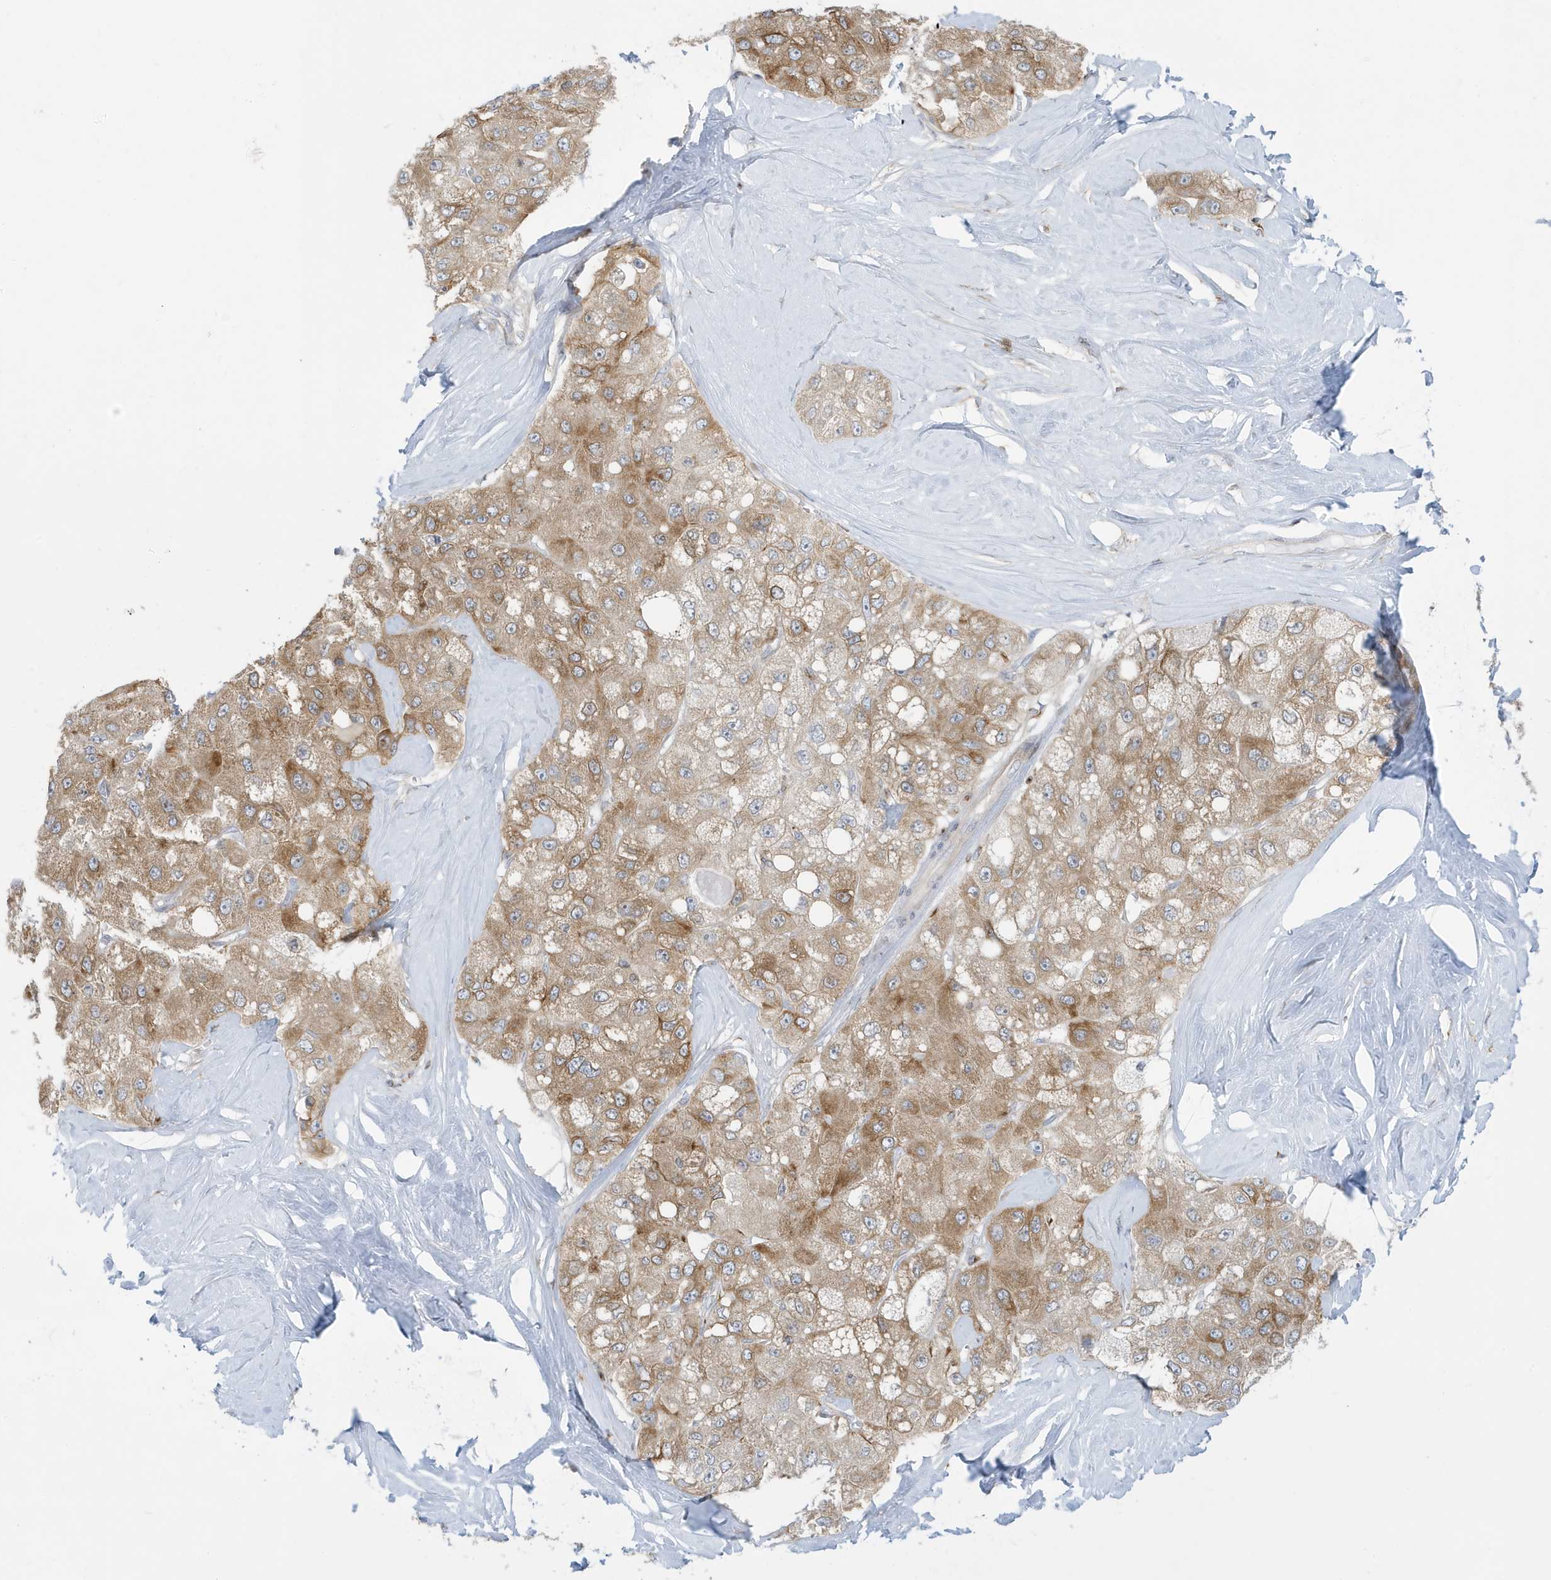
{"staining": {"intensity": "moderate", "quantity": ">75%", "location": "cytoplasmic/membranous"}, "tissue": "liver cancer", "cell_type": "Tumor cells", "image_type": "cancer", "snomed": [{"axis": "morphology", "description": "Carcinoma, Hepatocellular, NOS"}, {"axis": "topography", "description": "Liver"}], "caption": "Protein expression analysis of human liver cancer reveals moderate cytoplasmic/membranous staining in approximately >75% of tumor cells.", "gene": "SLAMF9", "patient": {"sex": "male", "age": 80}}